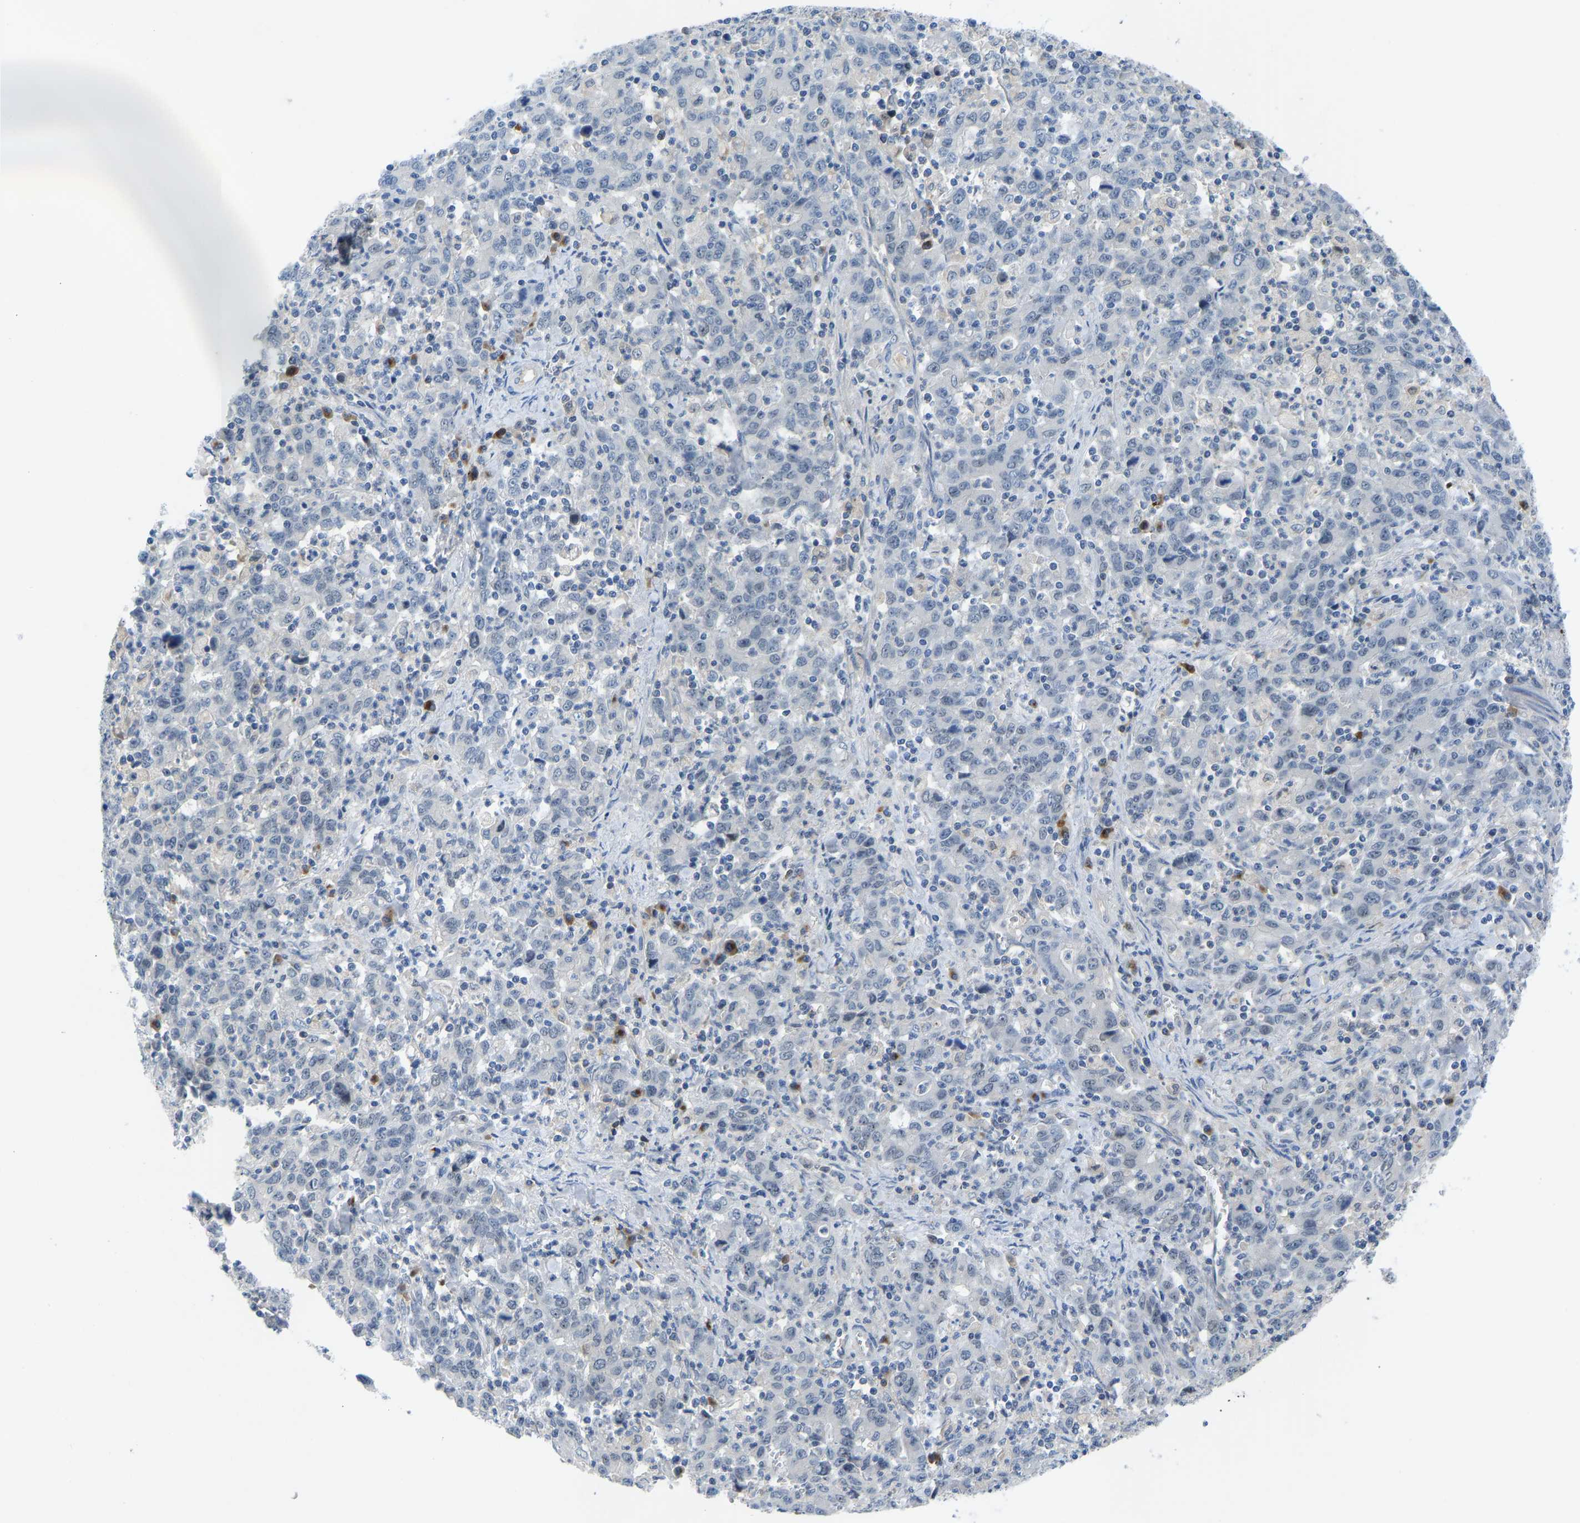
{"staining": {"intensity": "negative", "quantity": "none", "location": "none"}, "tissue": "stomach cancer", "cell_type": "Tumor cells", "image_type": "cancer", "snomed": [{"axis": "morphology", "description": "Adenocarcinoma, NOS"}, {"axis": "topography", "description": "Stomach, upper"}], "caption": "Immunohistochemical staining of human stomach cancer demonstrates no significant staining in tumor cells. (DAB immunohistochemistry with hematoxylin counter stain).", "gene": "ZNF251", "patient": {"sex": "male", "age": 69}}